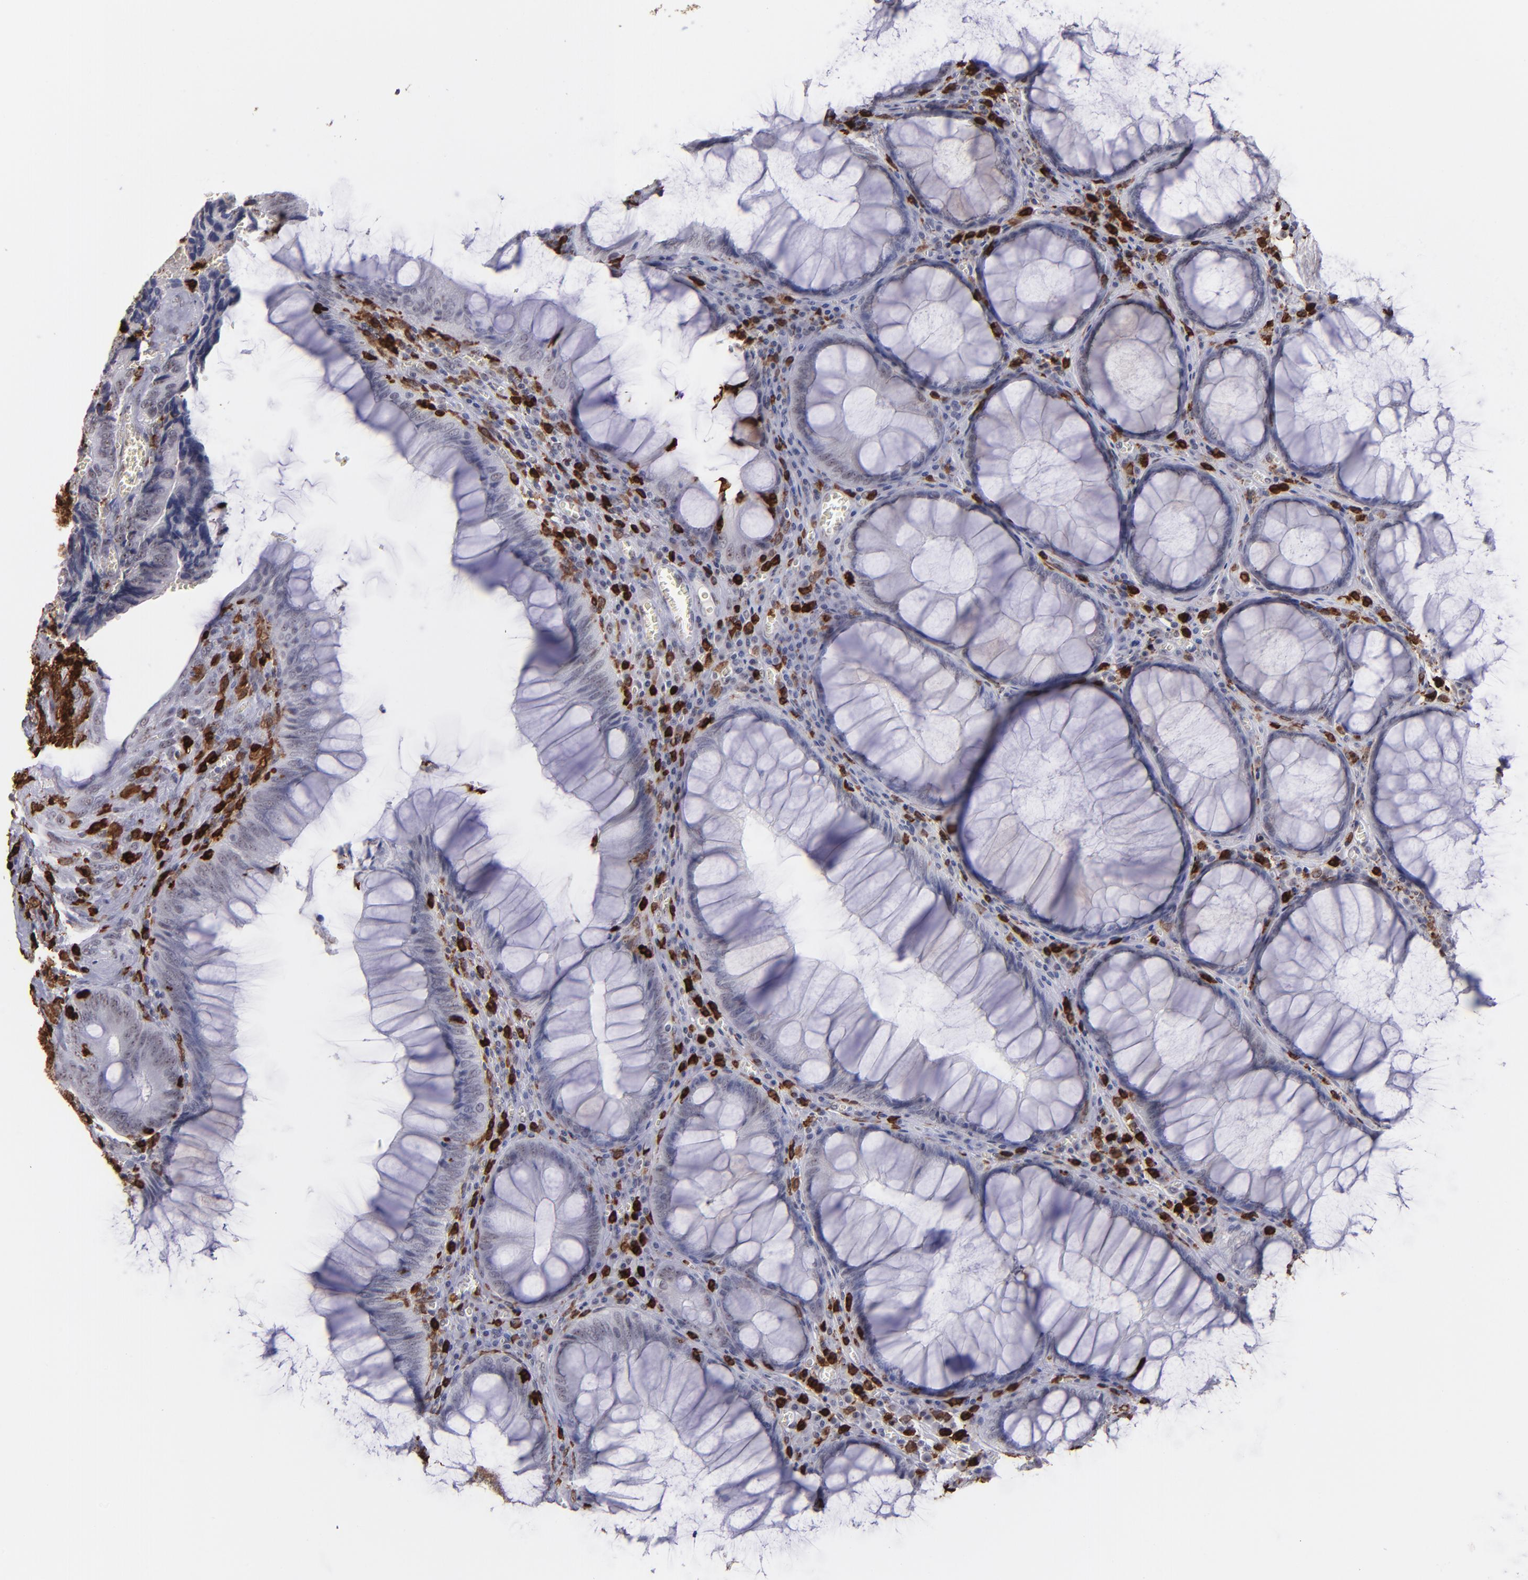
{"staining": {"intensity": "negative", "quantity": "none", "location": "none"}, "tissue": "colorectal cancer", "cell_type": "Tumor cells", "image_type": "cancer", "snomed": [{"axis": "morphology", "description": "Adenocarcinoma, NOS"}, {"axis": "topography", "description": "Colon"}], "caption": "Tumor cells show no significant protein positivity in colorectal cancer (adenocarcinoma).", "gene": "NCF2", "patient": {"sex": "male", "age": 72}}